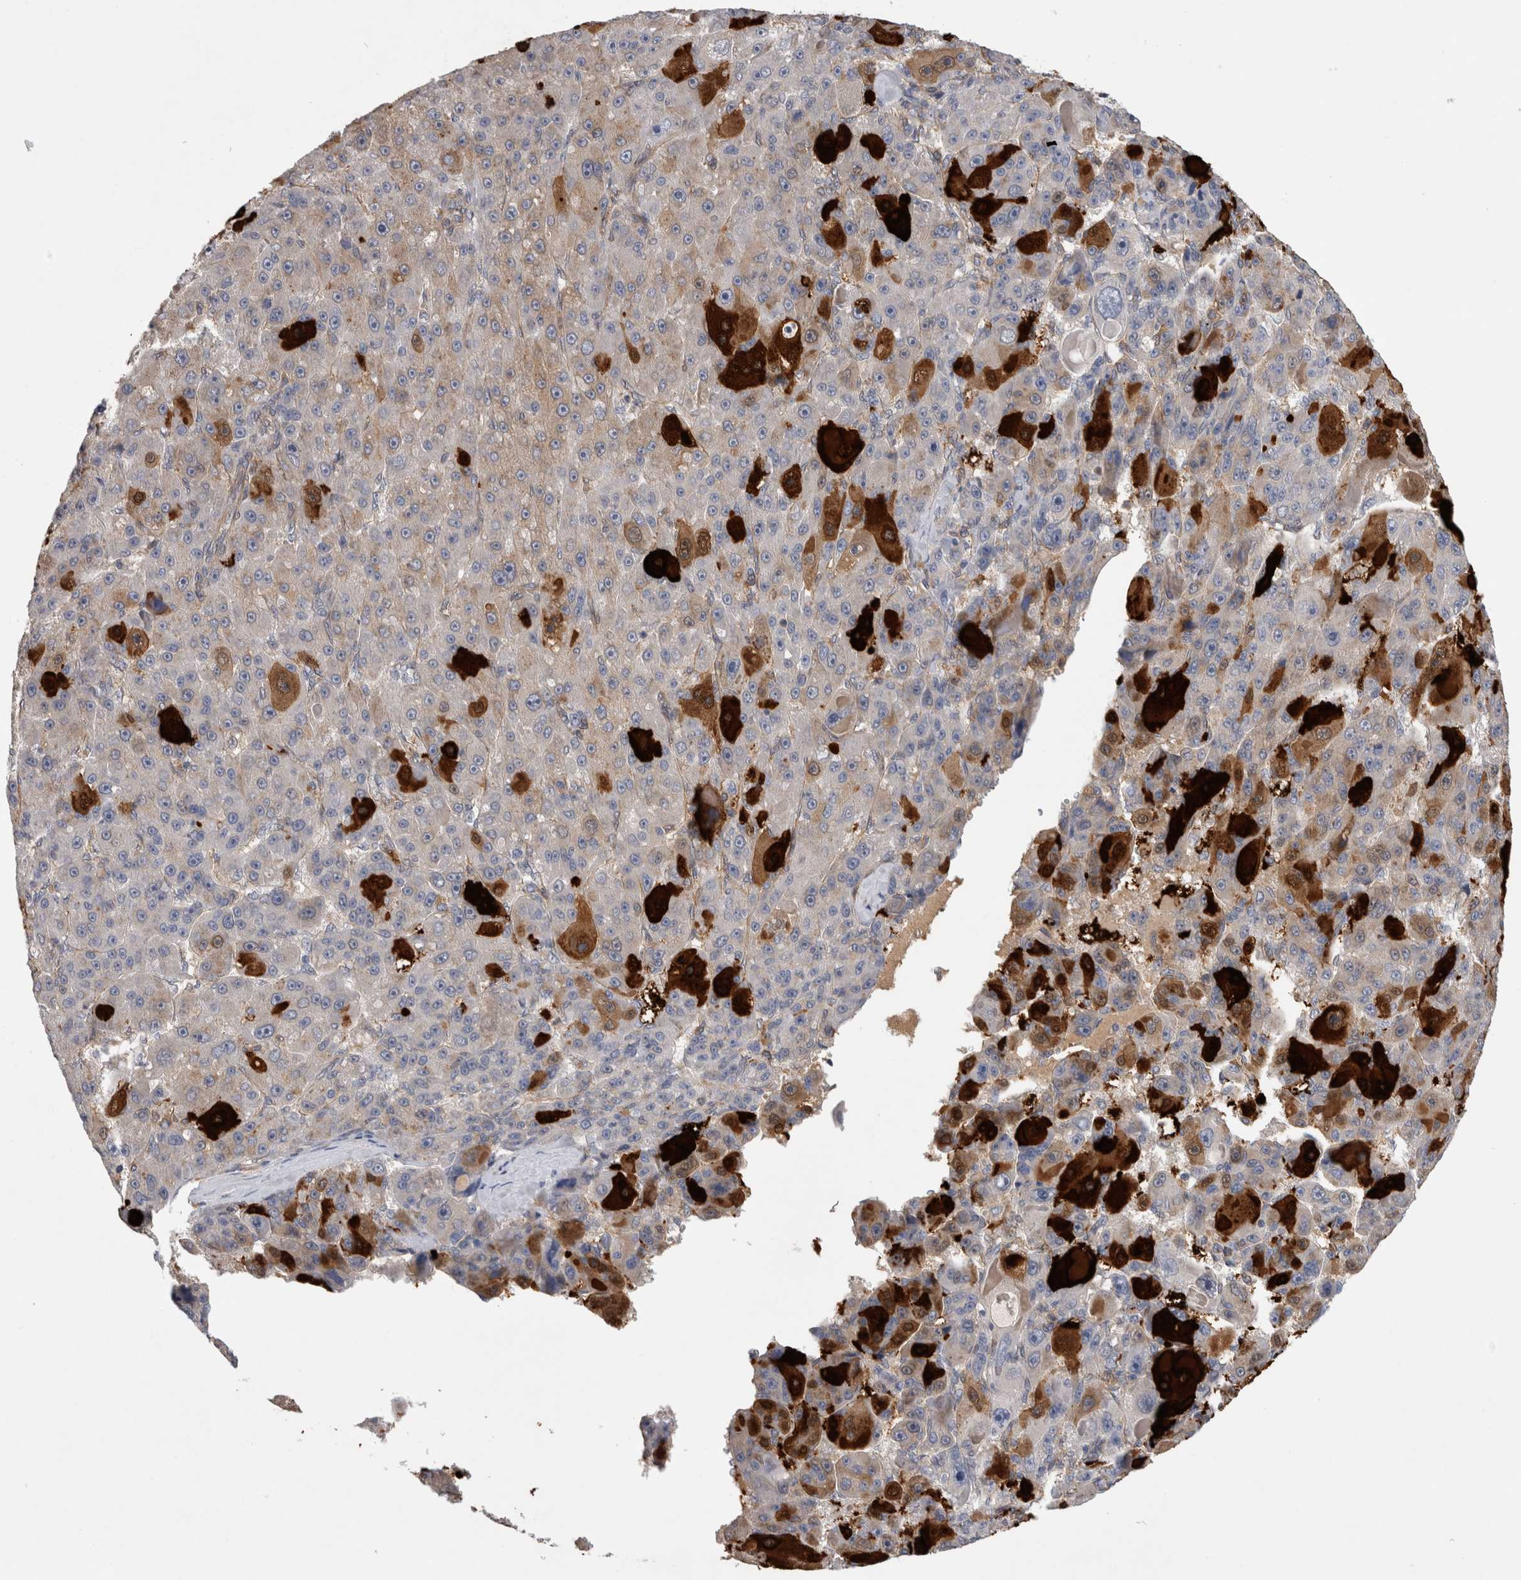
{"staining": {"intensity": "strong", "quantity": "<25%", "location": "cytoplasmic/membranous"}, "tissue": "liver cancer", "cell_type": "Tumor cells", "image_type": "cancer", "snomed": [{"axis": "morphology", "description": "Carcinoma, Hepatocellular, NOS"}, {"axis": "topography", "description": "Liver"}], "caption": "Protein expression analysis of liver cancer exhibits strong cytoplasmic/membranous expression in approximately <25% of tumor cells. The protein is stained brown, and the nuclei are stained in blue (DAB (3,3'-diaminobenzidine) IHC with brightfield microscopy, high magnification).", "gene": "ANKFY1", "patient": {"sex": "male", "age": 76}}